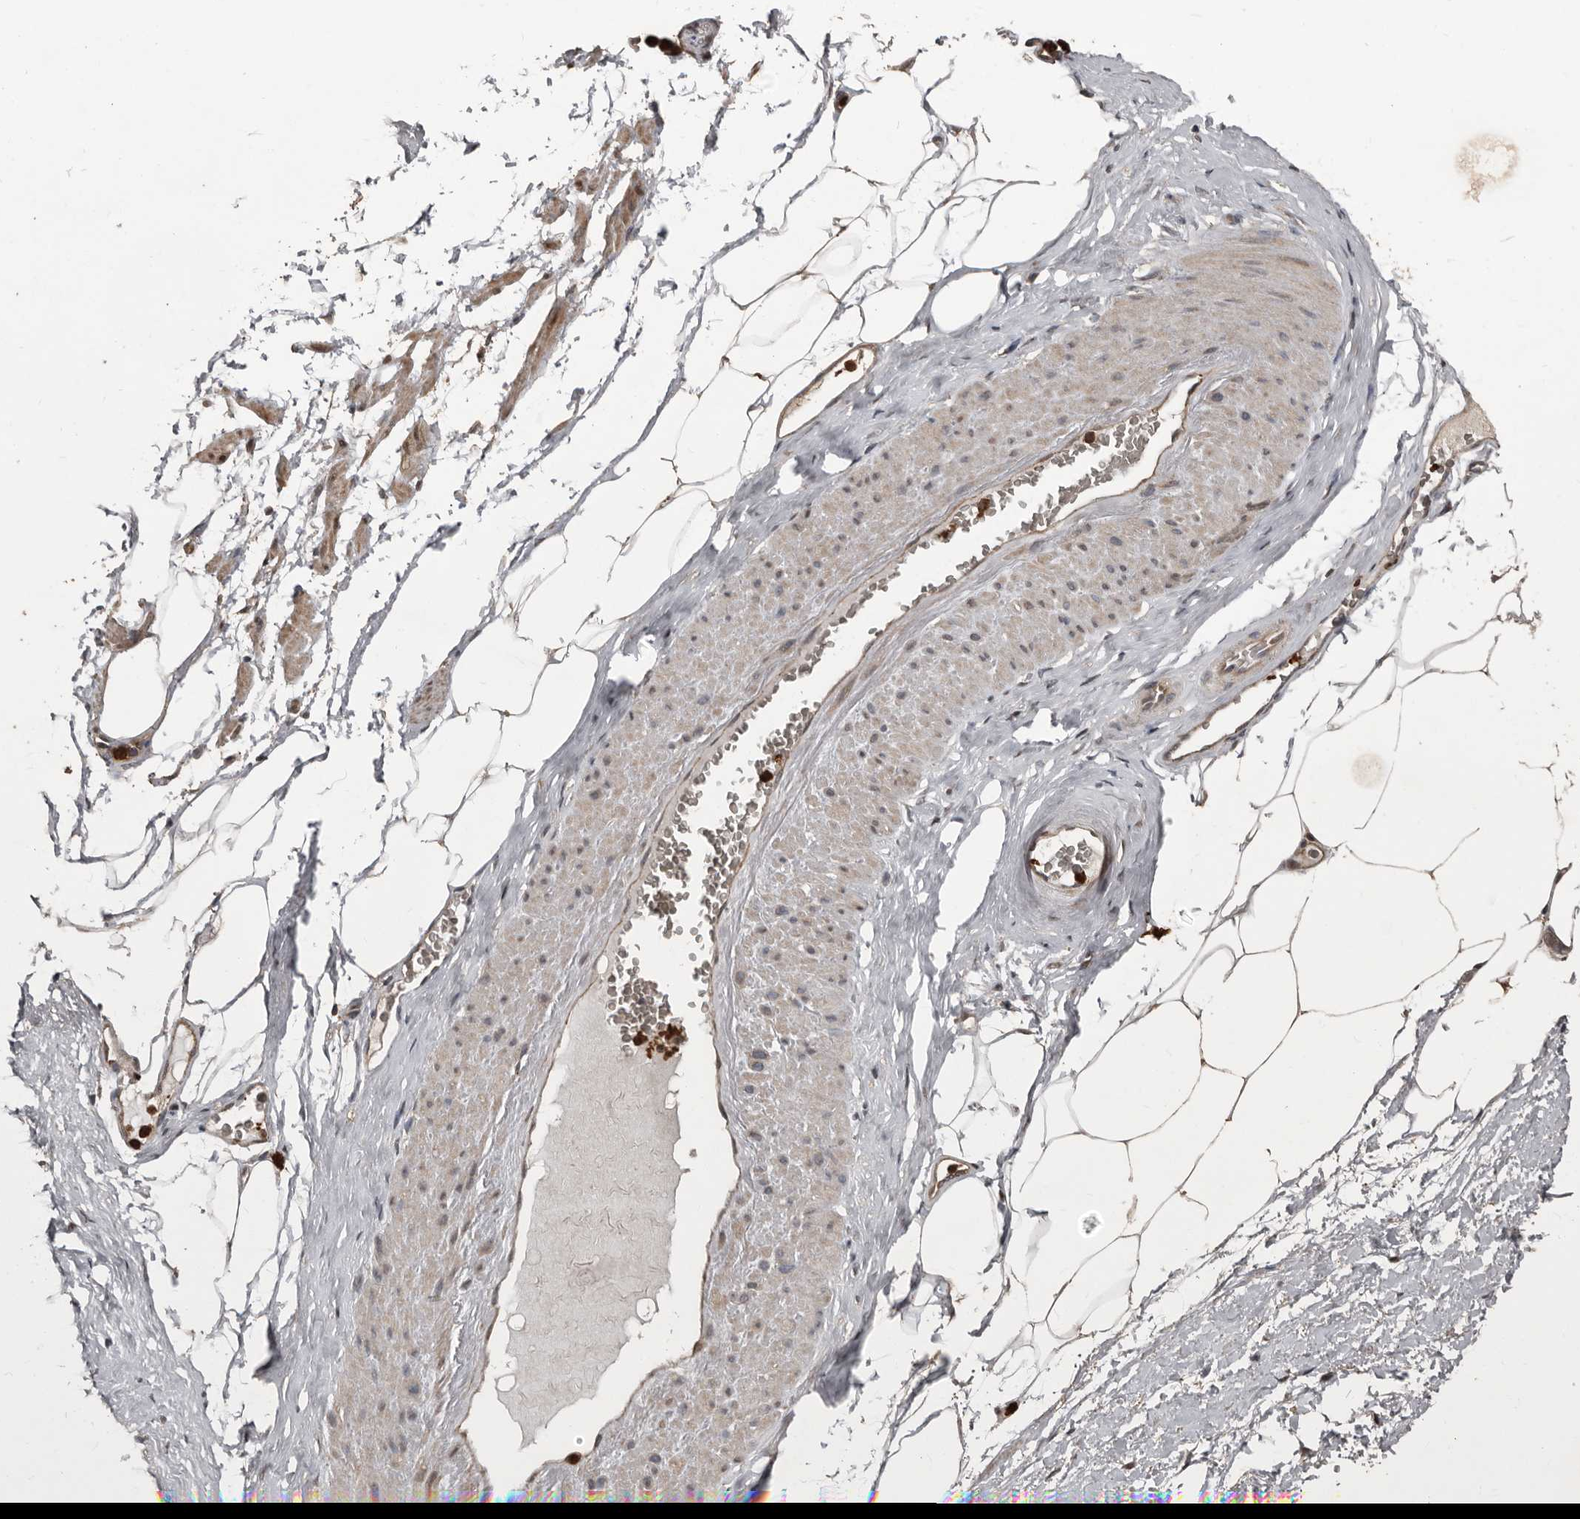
{"staining": {"intensity": "weak", "quantity": ">75%", "location": "cytoplasmic/membranous"}, "tissue": "adipose tissue", "cell_type": "Adipocytes", "image_type": "normal", "snomed": [{"axis": "morphology", "description": "Normal tissue, NOS"}, {"axis": "morphology", "description": "Adenocarcinoma, Low grade"}, {"axis": "topography", "description": "Prostate"}, {"axis": "topography", "description": "Peripheral nerve tissue"}], "caption": "Human adipose tissue stained with a brown dye shows weak cytoplasmic/membranous positive staining in about >75% of adipocytes.", "gene": "FSBP", "patient": {"sex": "male", "age": 63}}